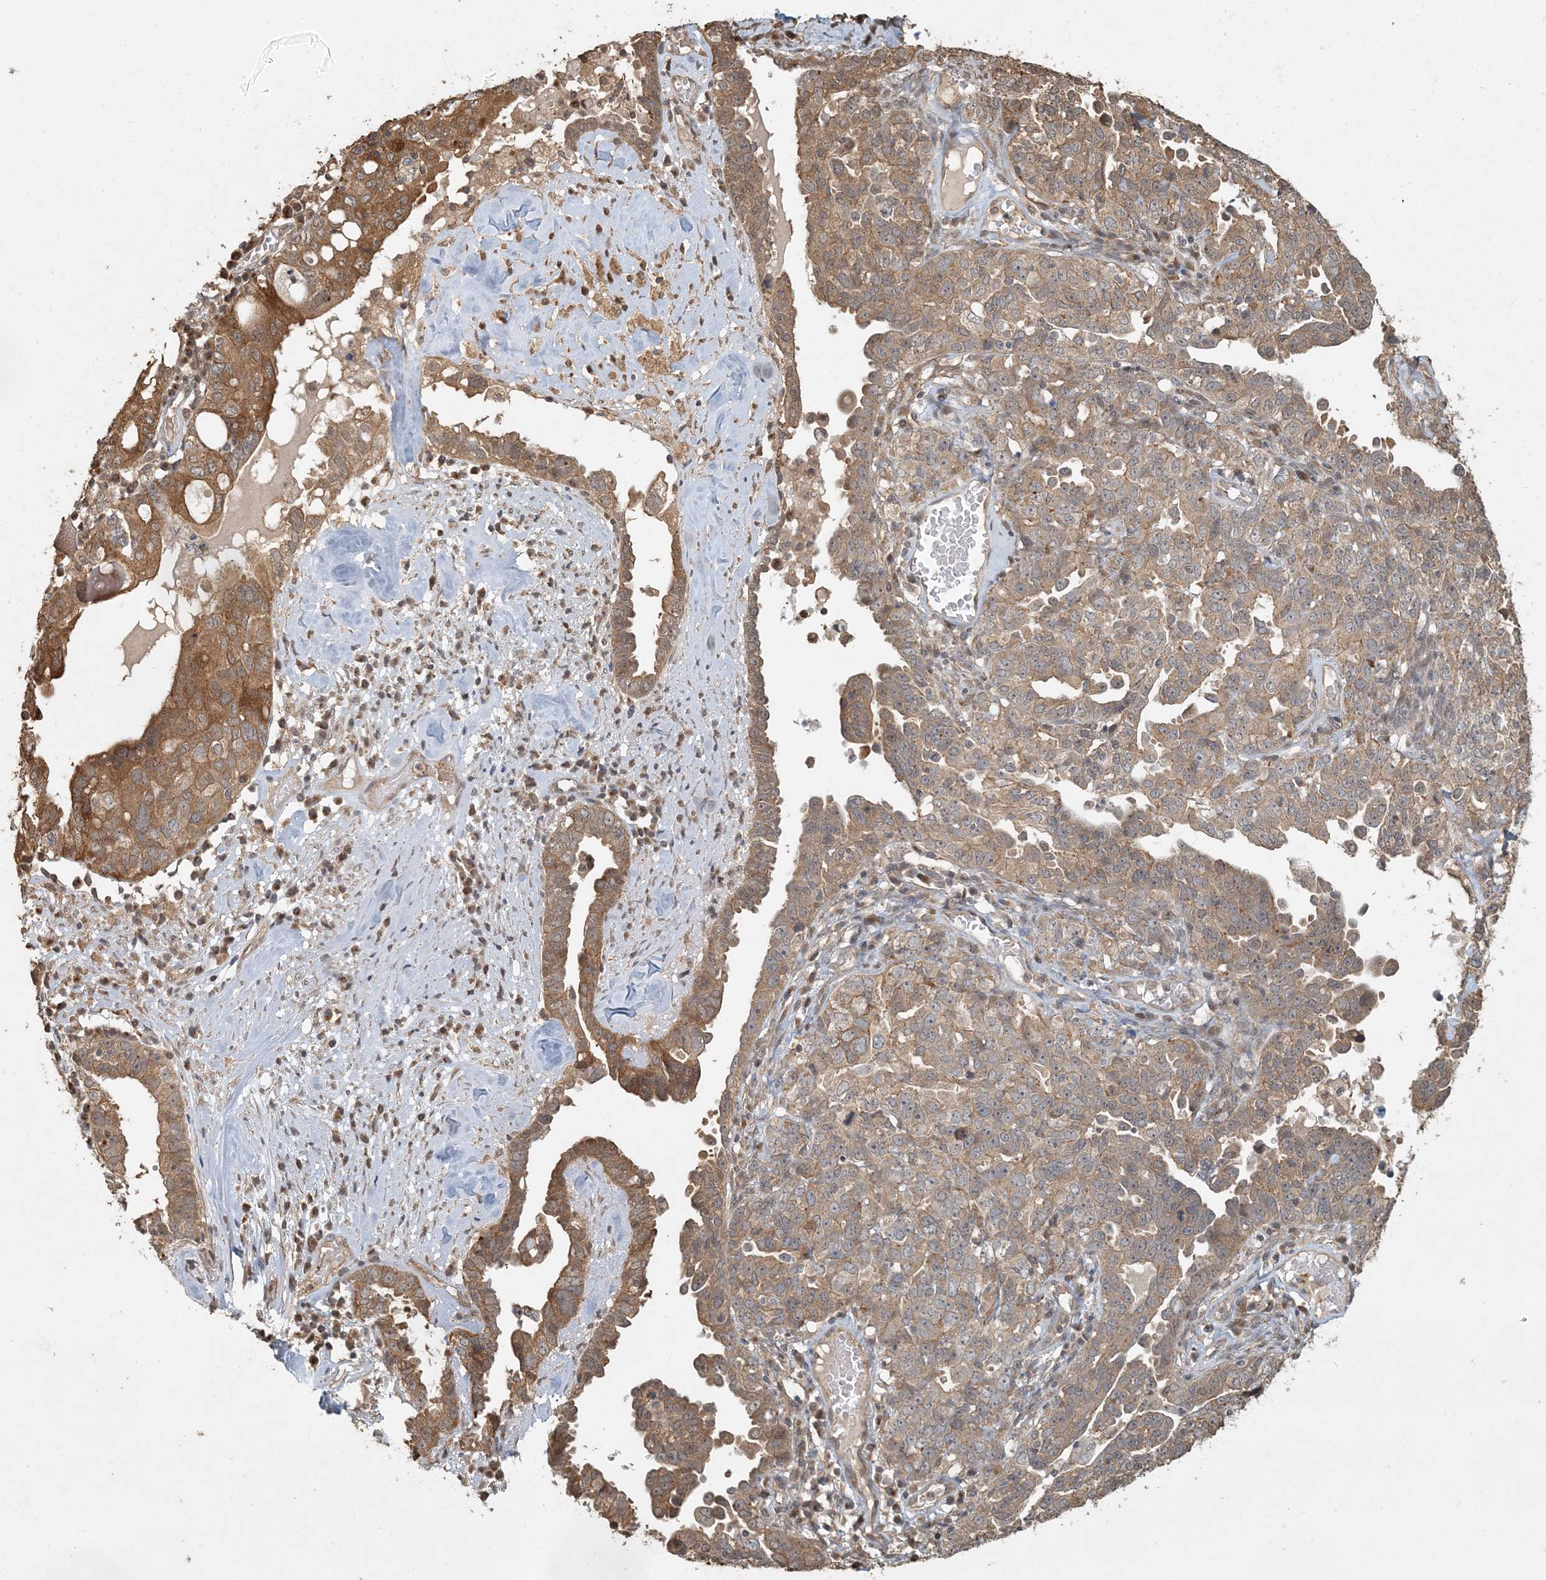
{"staining": {"intensity": "moderate", "quantity": ">75%", "location": "cytoplasmic/membranous"}, "tissue": "ovarian cancer", "cell_type": "Tumor cells", "image_type": "cancer", "snomed": [{"axis": "morphology", "description": "Carcinoma, endometroid"}, {"axis": "topography", "description": "Ovary"}], "caption": "DAB (3,3'-diaminobenzidine) immunohistochemical staining of human ovarian cancer exhibits moderate cytoplasmic/membranous protein expression in about >75% of tumor cells.", "gene": "AK9", "patient": {"sex": "female", "age": 62}}